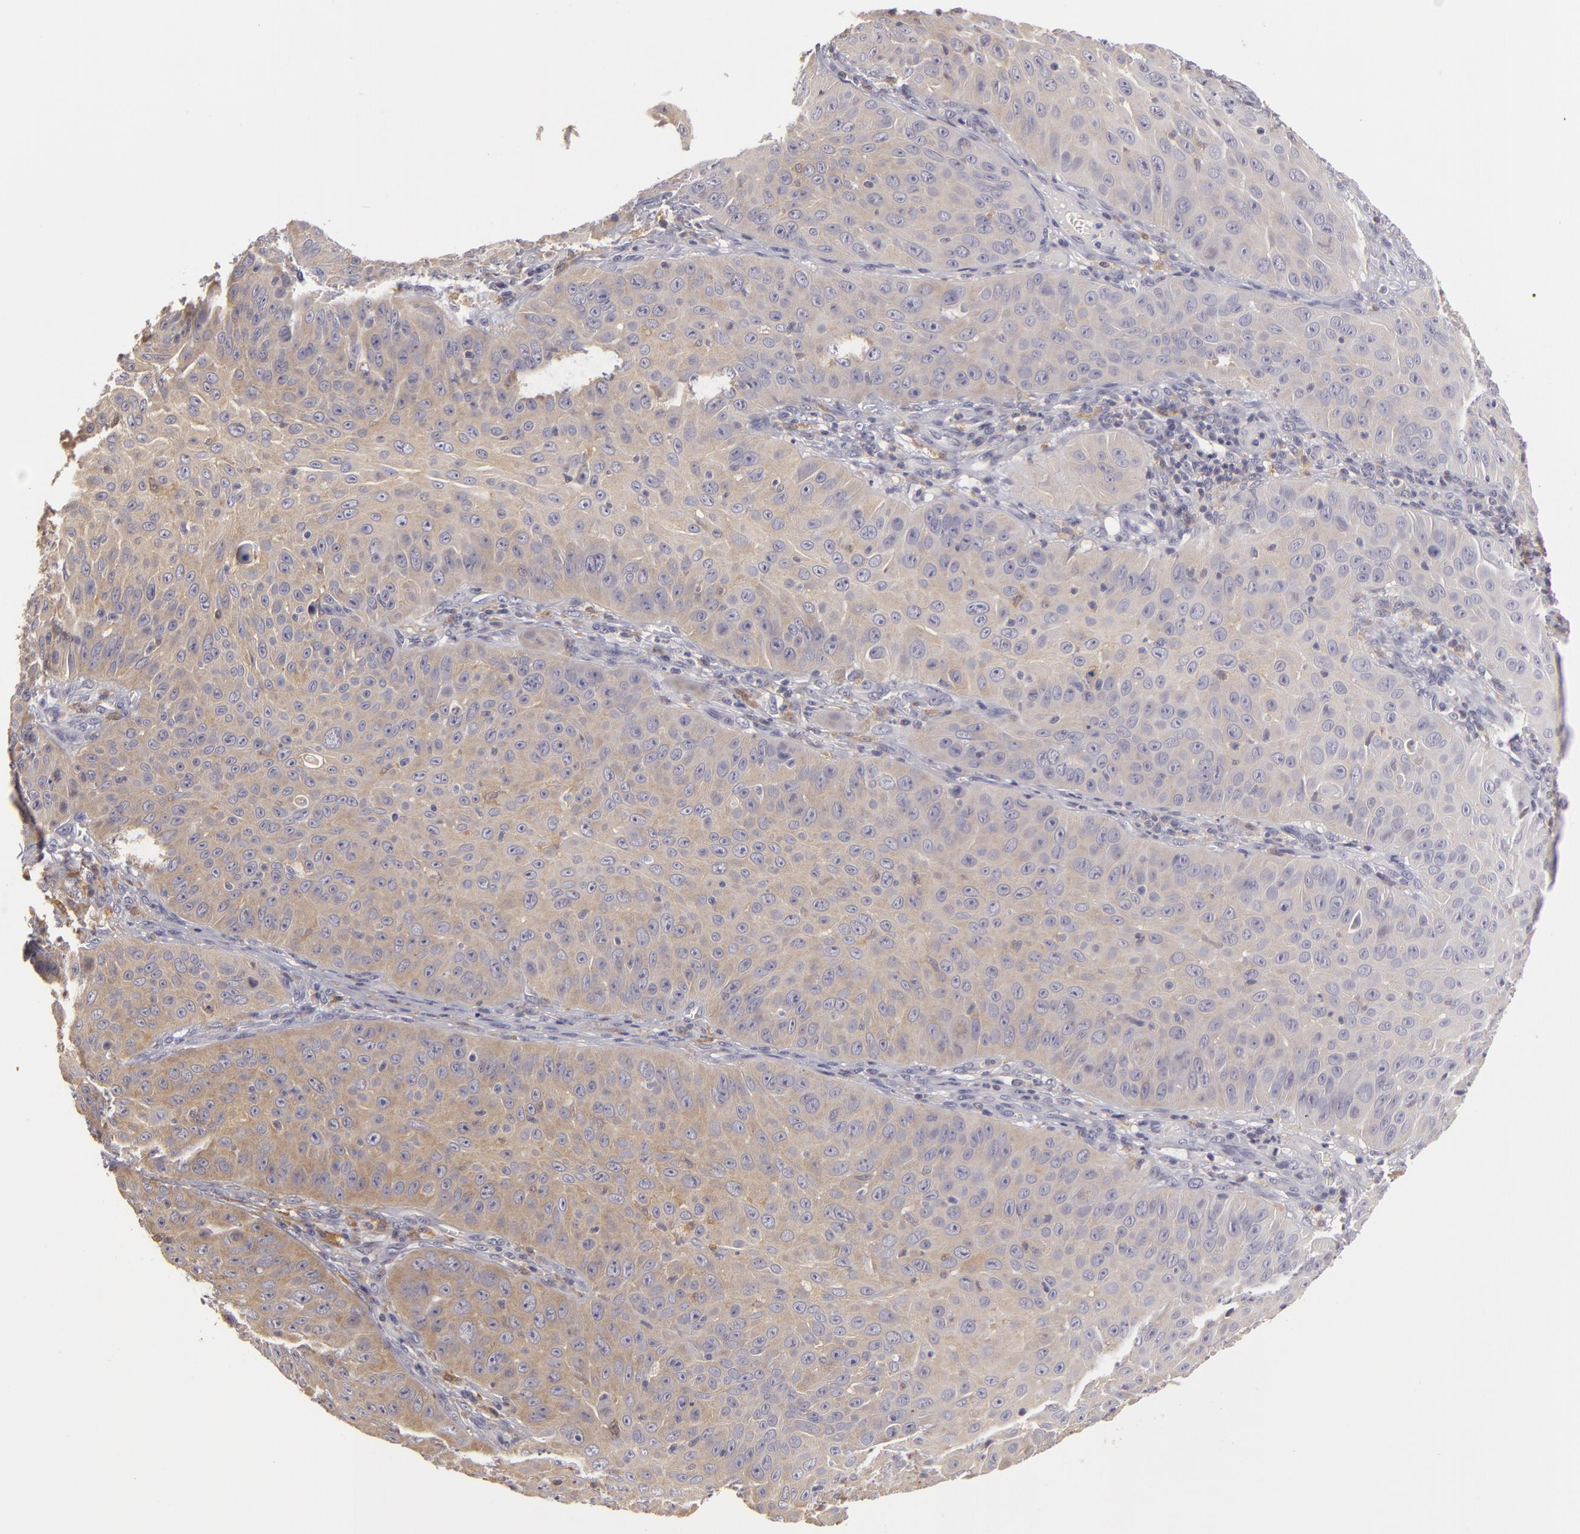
{"staining": {"intensity": "negative", "quantity": "none", "location": "none"}, "tissue": "skin cancer", "cell_type": "Tumor cells", "image_type": "cancer", "snomed": [{"axis": "morphology", "description": "Squamous cell carcinoma, NOS"}, {"axis": "topography", "description": "Skin"}], "caption": "Immunohistochemistry (IHC) image of skin cancer stained for a protein (brown), which shows no expression in tumor cells. The staining was performed using DAB (3,3'-diaminobenzidine) to visualize the protein expression in brown, while the nuclei were stained in blue with hematoxylin (Magnification: 20x).", "gene": "GNPDA1", "patient": {"sex": "male", "age": 82}}